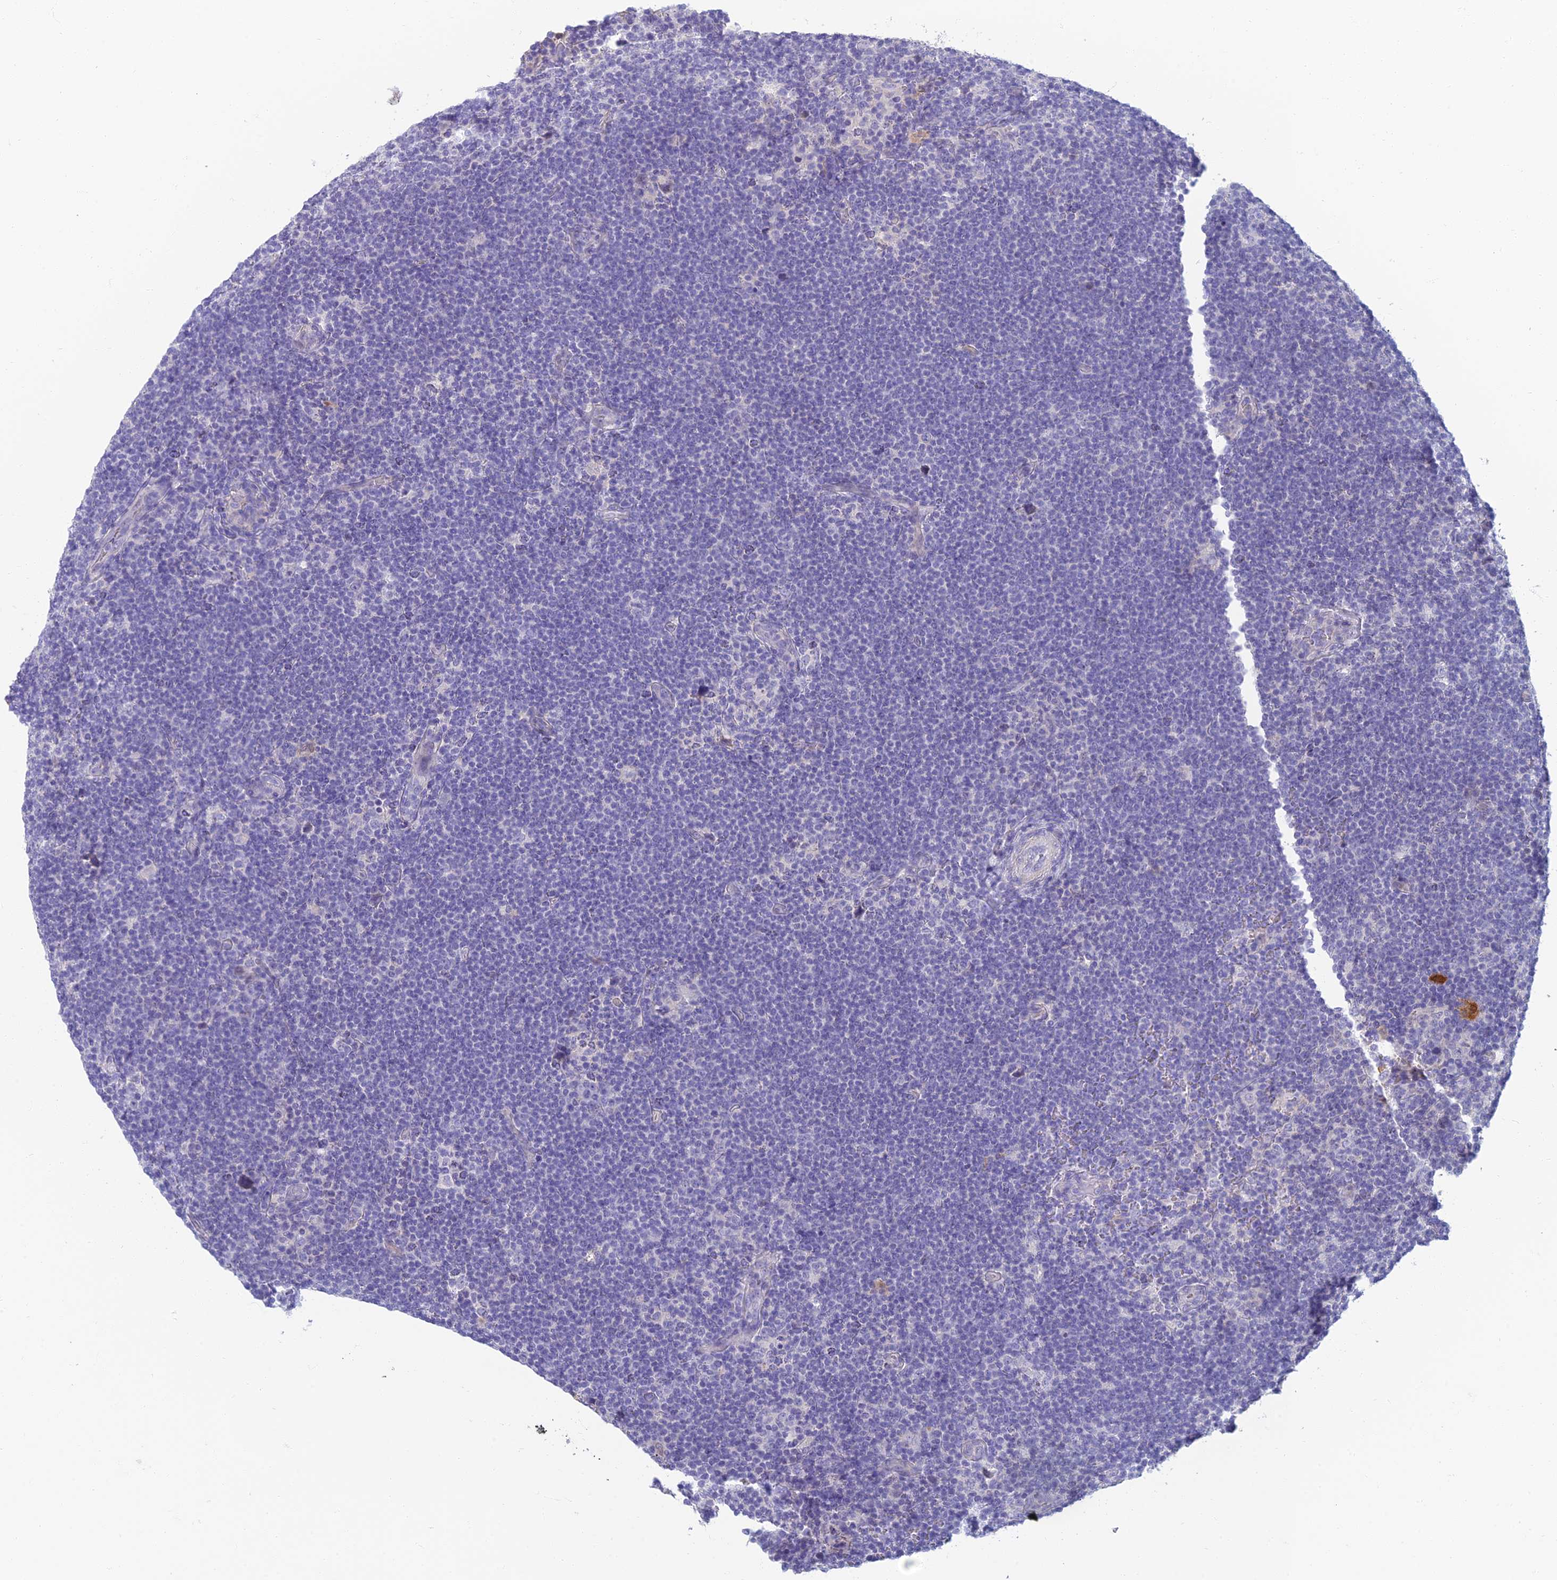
{"staining": {"intensity": "negative", "quantity": "none", "location": "none"}, "tissue": "lymphoma", "cell_type": "Tumor cells", "image_type": "cancer", "snomed": [{"axis": "morphology", "description": "Hodgkin's disease, NOS"}, {"axis": "topography", "description": "Lymph node"}], "caption": "There is no significant expression in tumor cells of lymphoma.", "gene": "NEURL1", "patient": {"sex": "female", "age": 57}}